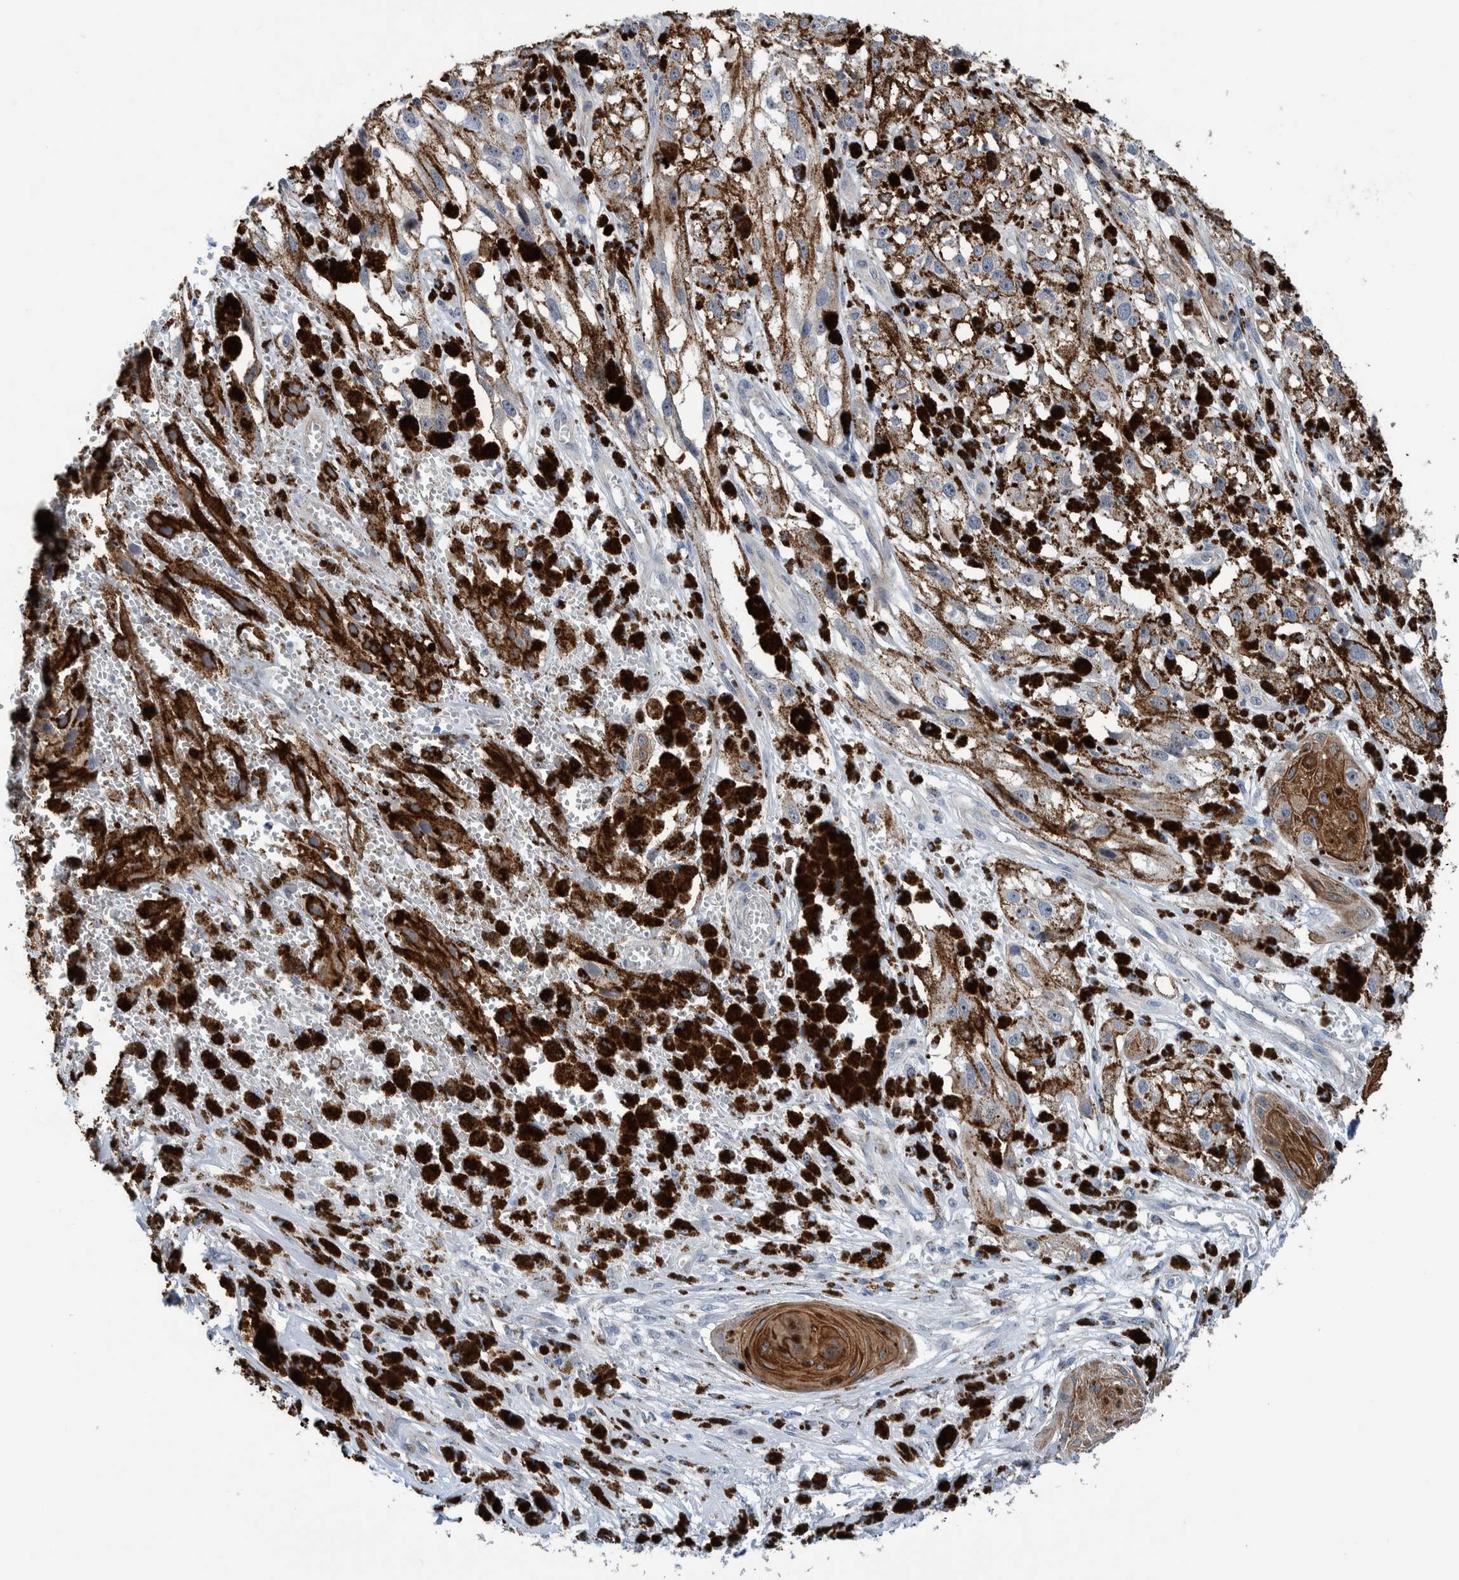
{"staining": {"intensity": "moderate", "quantity": ">75%", "location": "cytoplasmic/membranous"}, "tissue": "melanoma", "cell_type": "Tumor cells", "image_type": "cancer", "snomed": [{"axis": "morphology", "description": "Malignant melanoma, NOS"}, {"axis": "topography", "description": "Skin"}], "caption": "Tumor cells exhibit medium levels of moderate cytoplasmic/membranous staining in approximately >75% of cells in human malignant melanoma.", "gene": "MKS1", "patient": {"sex": "male", "age": 88}}